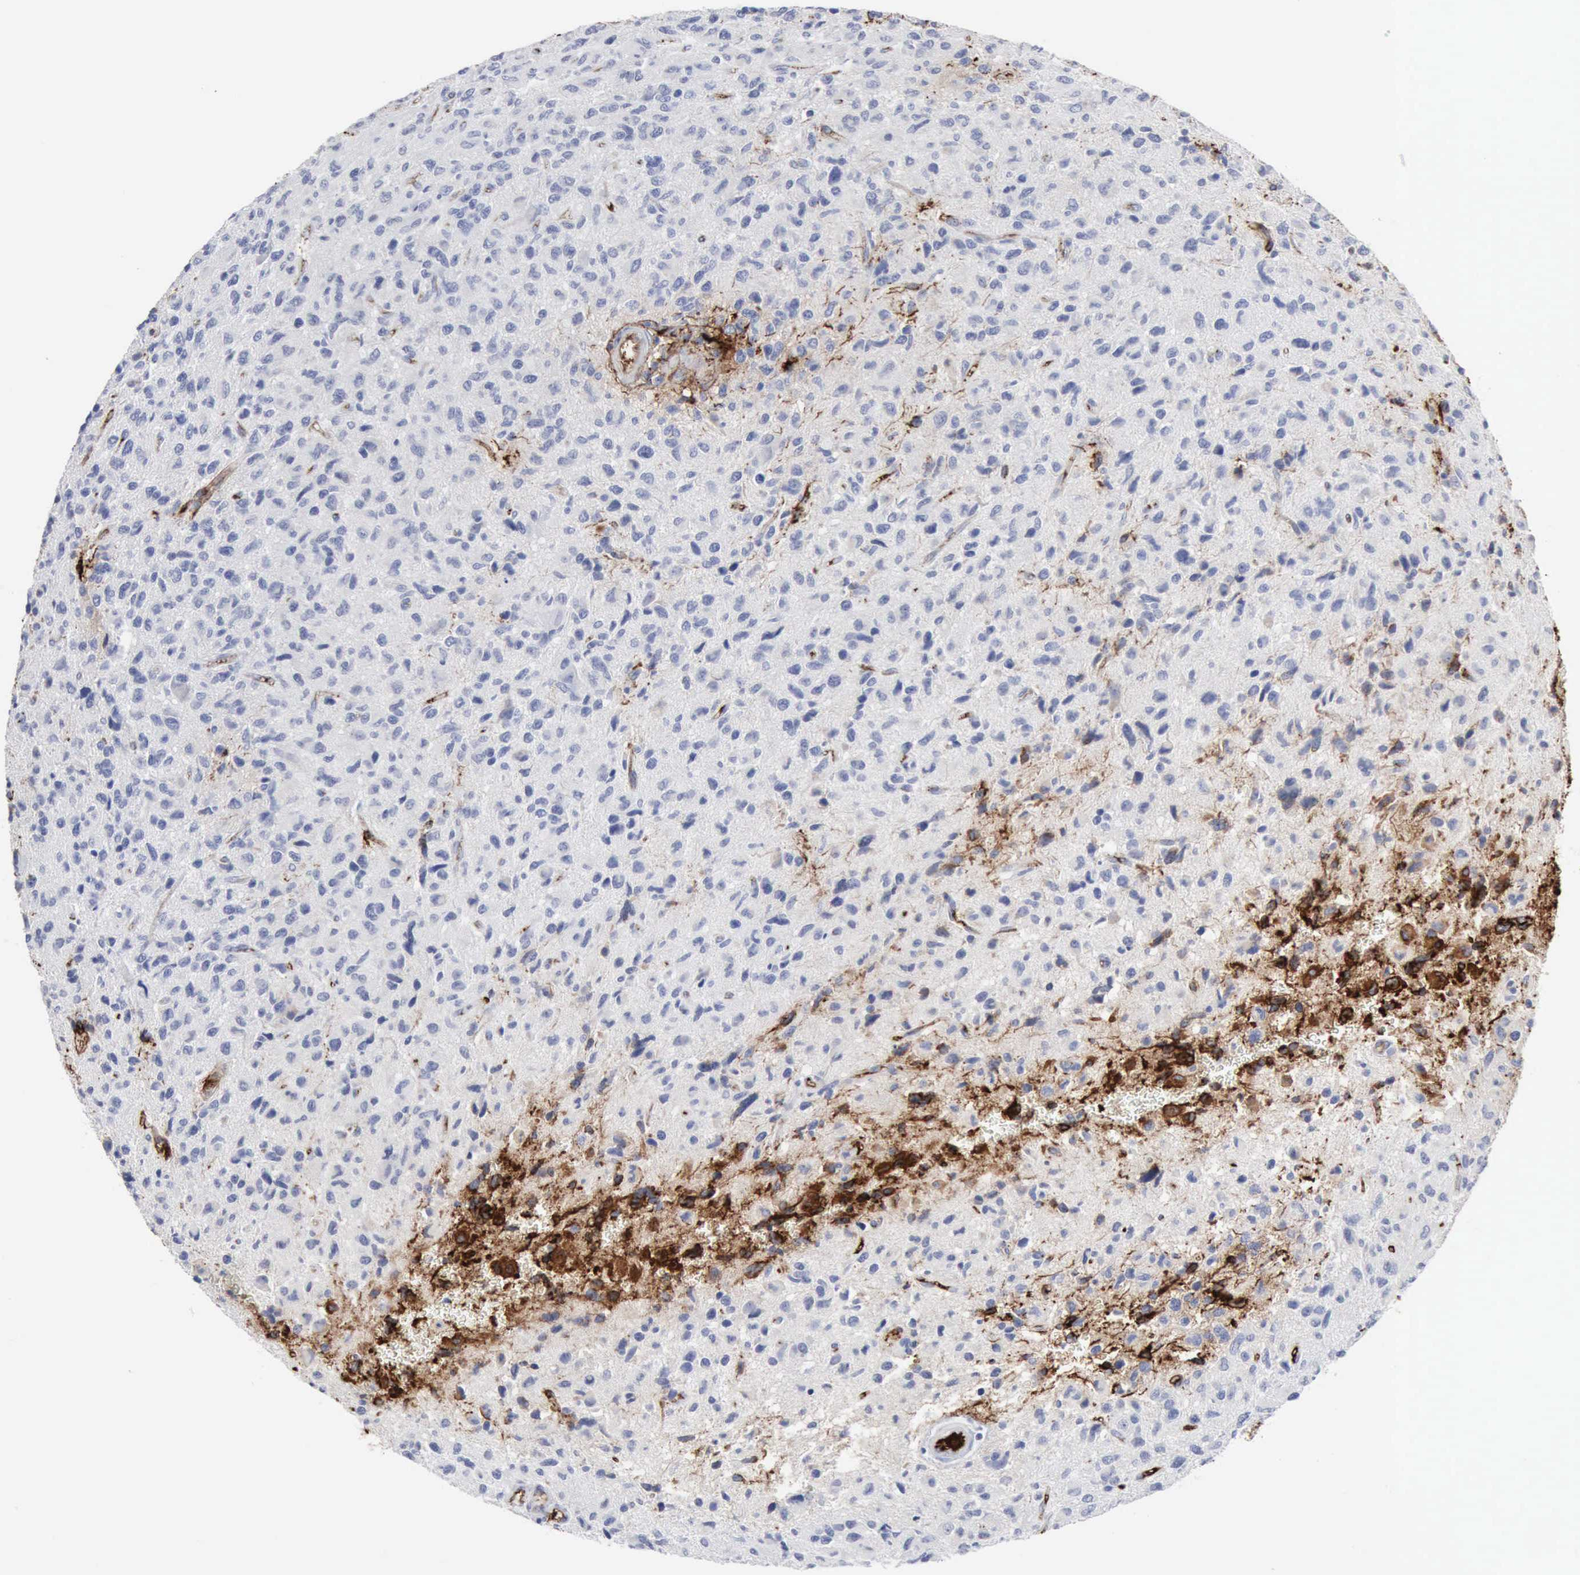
{"staining": {"intensity": "negative", "quantity": "none", "location": "none"}, "tissue": "glioma", "cell_type": "Tumor cells", "image_type": "cancer", "snomed": [{"axis": "morphology", "description": "Glioma, malignant, High grade"}, {"axis": "topography", "description": "Brain"}], "caption": "DAB immunohistochemical staining of human malignant glioma (high-grade) shows no significant positivity in tumor cells.", "gene": "C4BPA", "patient": {"sex": "female", "age": 60}}